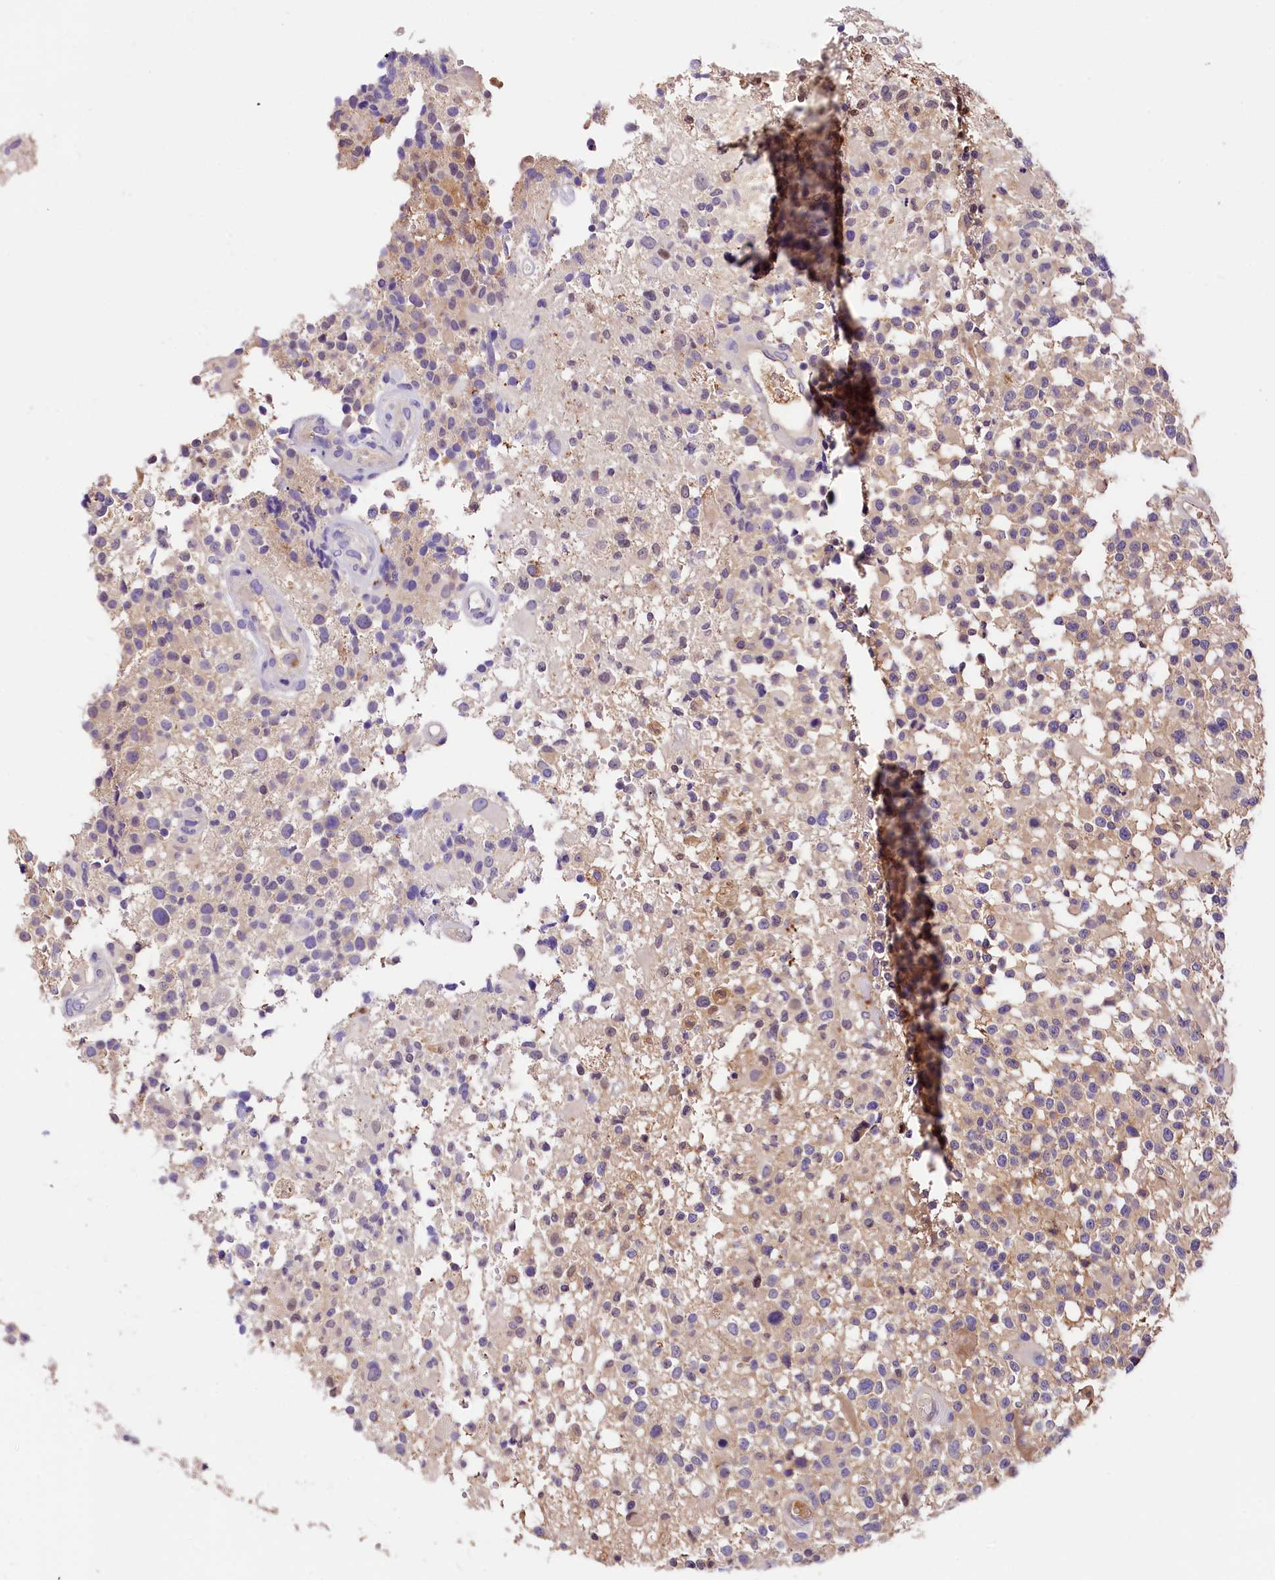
{"staining": {"intensity": "negative", "quantity": "none", "location": "none"}, "tissue": "glioma", "cell_type": "Tumor cells", "image_type": "cancer", "snomed": [{"axis": "morphology", "description": "Glioma, malignant, High grade"}, {"axis": "morphology", "description": "Glioblastoma, NOS"}, {"axis": "topography", "description": "Brain"}], "caption": "IHC photomicrograph of human glioblastoma stained for a protein (brown), which reveals no expression in tumor cells.", "gene": "ARMC6", "patient": {"sex": "male", "age": 60}}